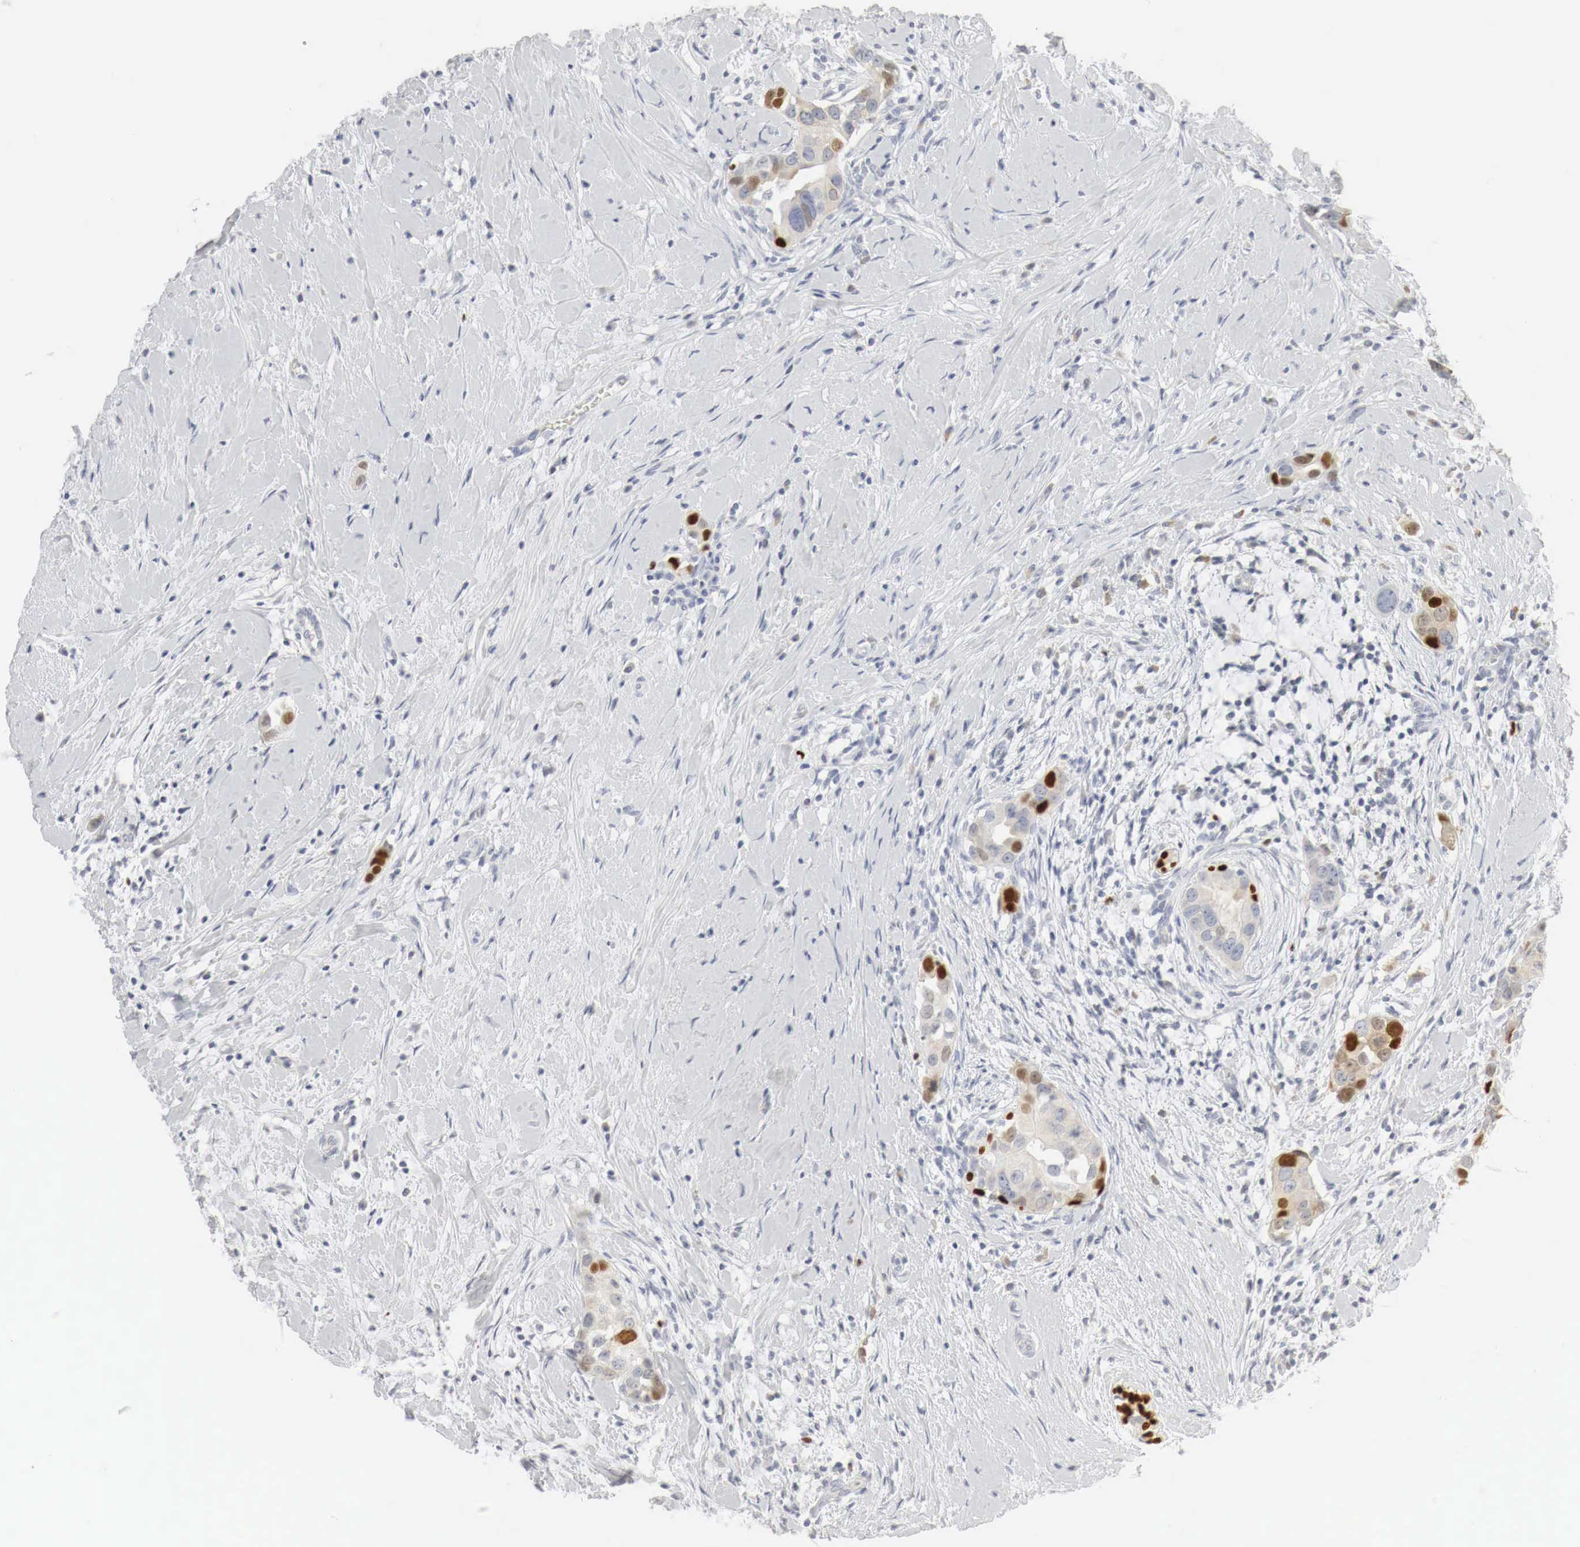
{"staining": {"intensity": "weak", "quantity": "25%-75%", "location": "cytoplasmic/membranous"}, "tissue": "breast cancer", "cell_type": "Tumor cells", "image_type": "cancer", "snomed": [{"axis": "morphology", "description": "Duct carcinoma"}, {"axis": "topography", "description": "Breast"}], "caption": "The image demonstrates a brown stain indicating the presence of a protein in the cytoplasmic/membranous of tumor cells in breast cancer.", "gene": "TP63", "patient": {"sex": "female", "age": 55}}